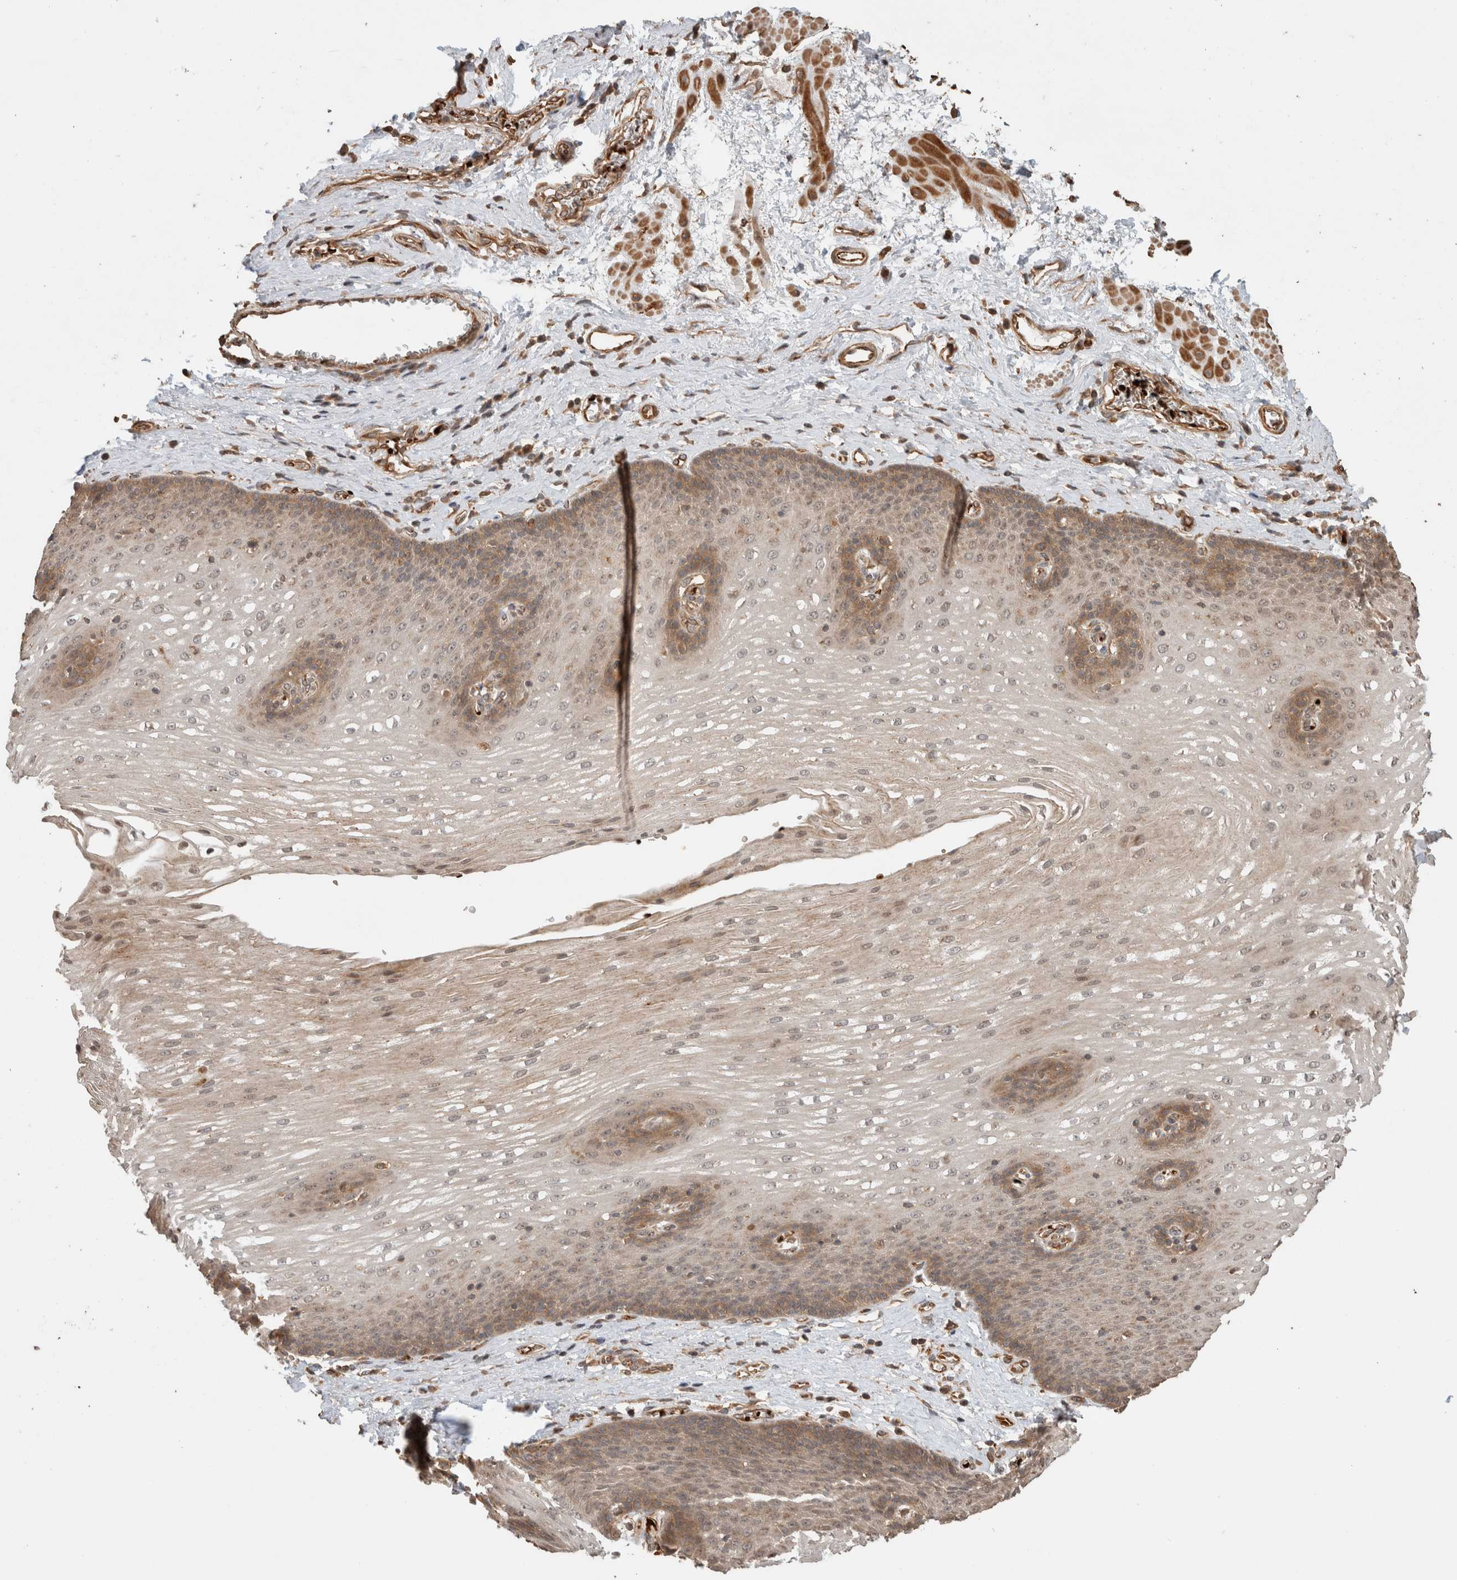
{"staining": {"intensity": "moderate", "quantity": ">75%", "location": "cytoplasmic/membranous"}, "tissue": "esophagus", "cell_type": "Squamous epithelial cells", "image_type": "normal", "snomed": [{"axis": "morphology", "description": "Normal tissue, NOS"}, {"axis": "topography", "description": "Esophagus"}], "caption": "This is a photomicrograph of immunohistochemistry staining of unremarkable esophagus, which shows moderate positivity in the cytoplasmic/membranous of squamous epithelial cells.", "gene": "OTUD6B", "patient": {"sex": "male", "age": 48}}